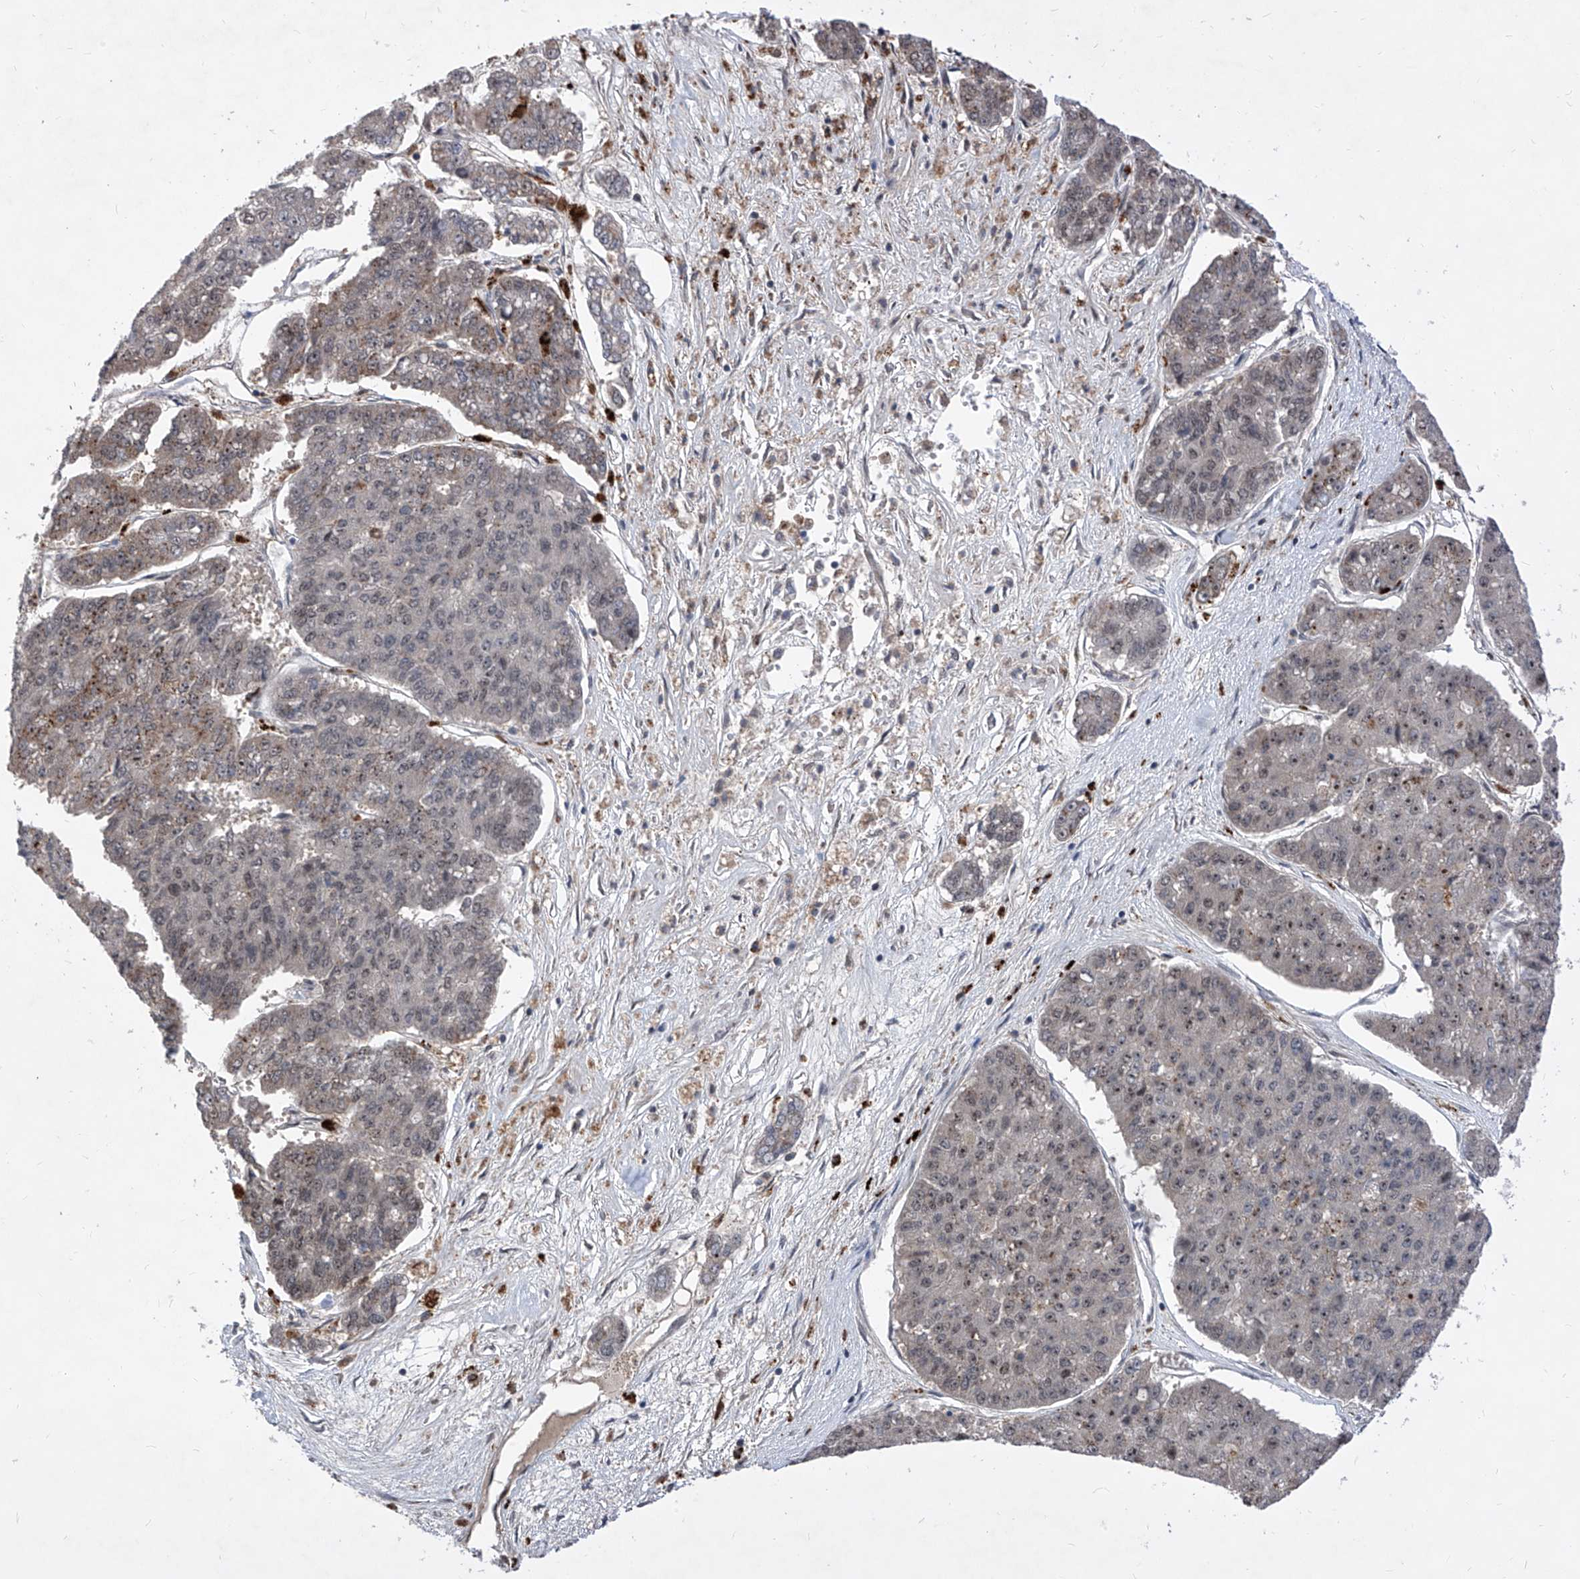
{"staining": {"intensity": "weak", "quantity": "<25%", "location": "cytoplasmic/membranous,nuclear"}, "tissue": "pancreatic cancer", "cell_type": "Tumor cells", "image_type": "cancer", "snomed": [{"axis": "morphology", "description": "Adenocarcinoma, NOS"}, {"axis": "topography", "description": "Pancreas"}], "caption": "The histopathology image shows no significant expression in tumor cells of pancreatic adenocarcinoma.", "gene": "LGR4", "patient": {"sex": "male", "age": 50}}